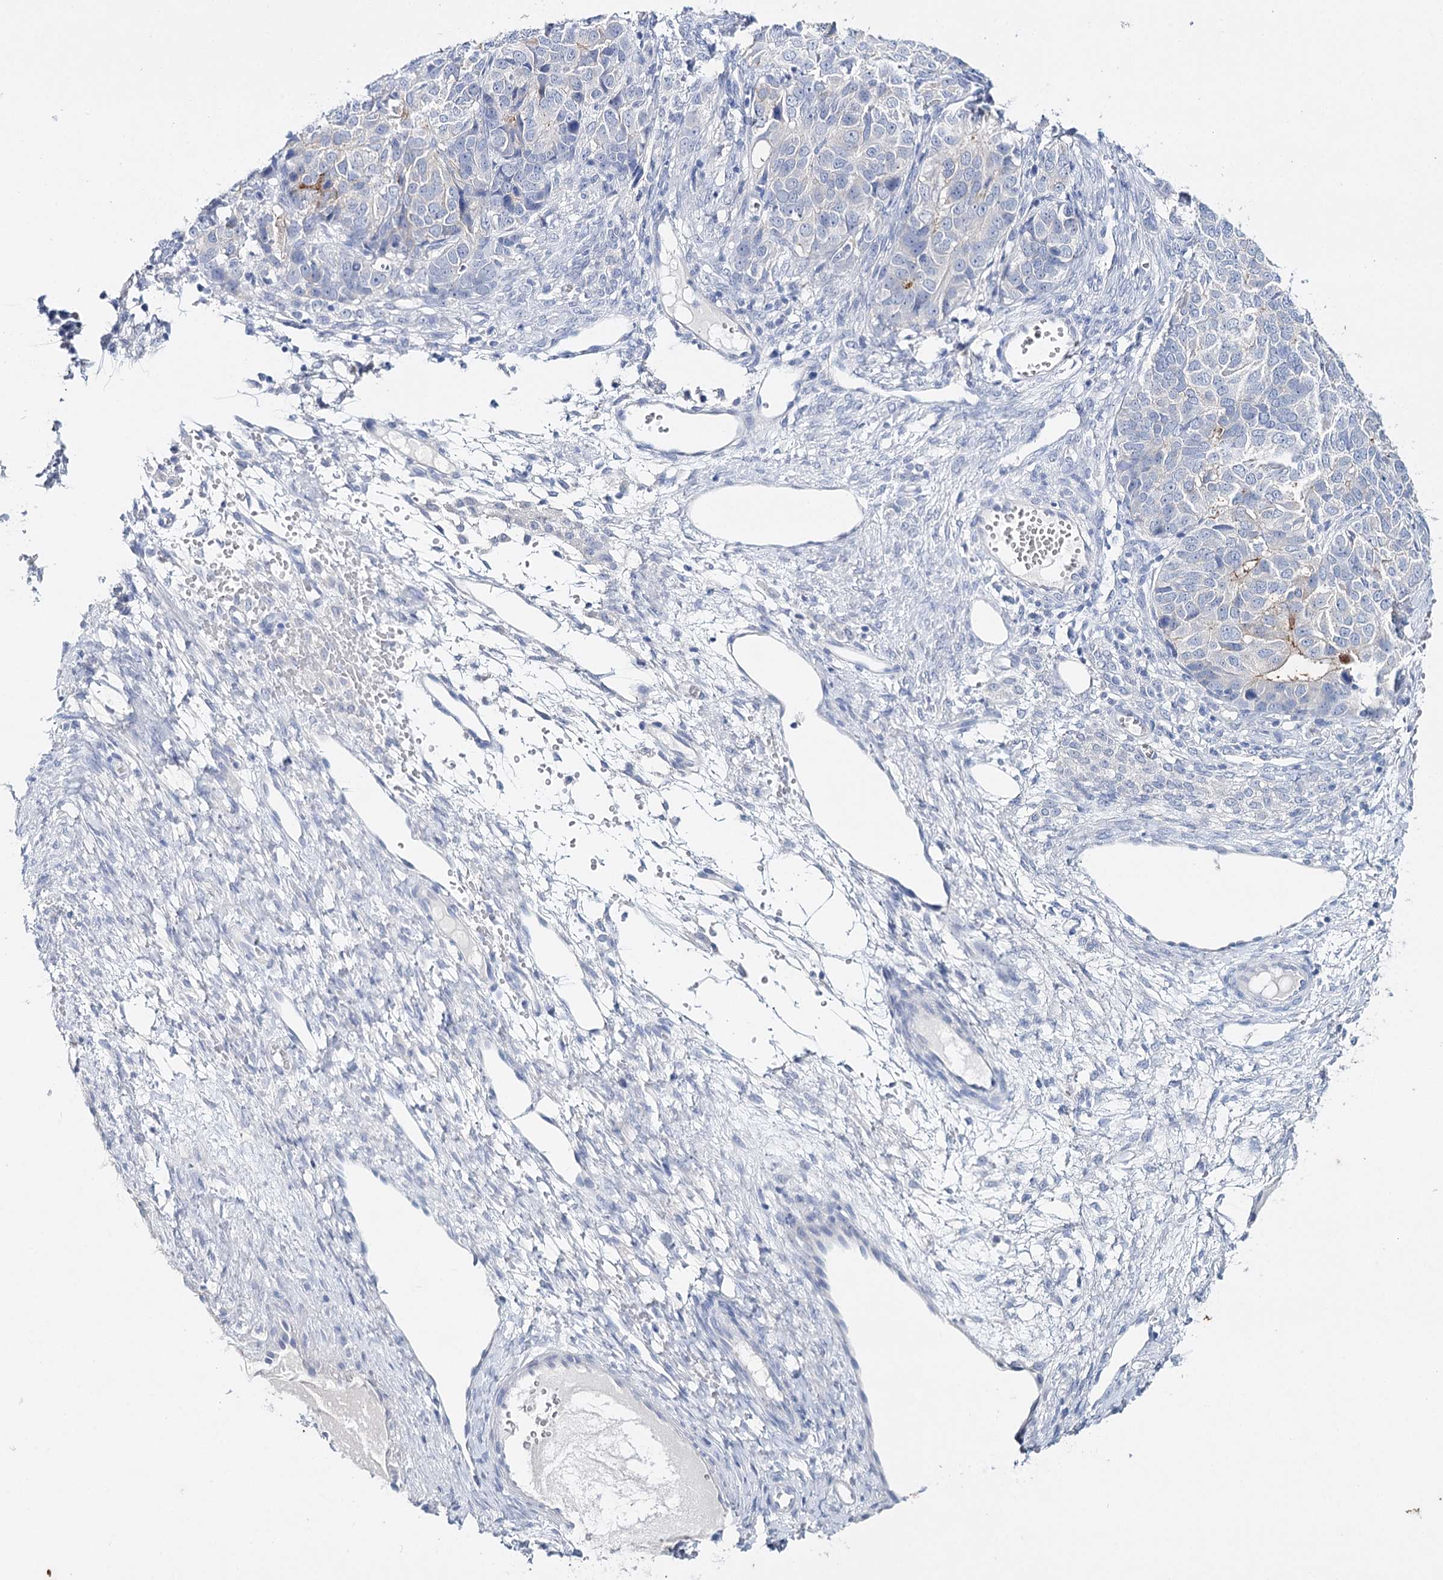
{"staining": {"intensity": "negative", "quantity": "none", "location": "none"}, "tissue": "ovarian cancer", "cell_type": "Tumor cells", "image_type": "cancer", "snomed": [{"axis": "morphology", "description": "Carcinoma, endometroid"}, {"axis": "topography", "description": "Ovary"}], "caption": "High power microscopy micrograph of an immunohistochemistry (IHC) photomicrograph of ovarian endometroid carcinoma, revealing no significant positivity in tumor cells.", "gene": "CEACAM8", "patient": {"sex": "female", "age": 51}}